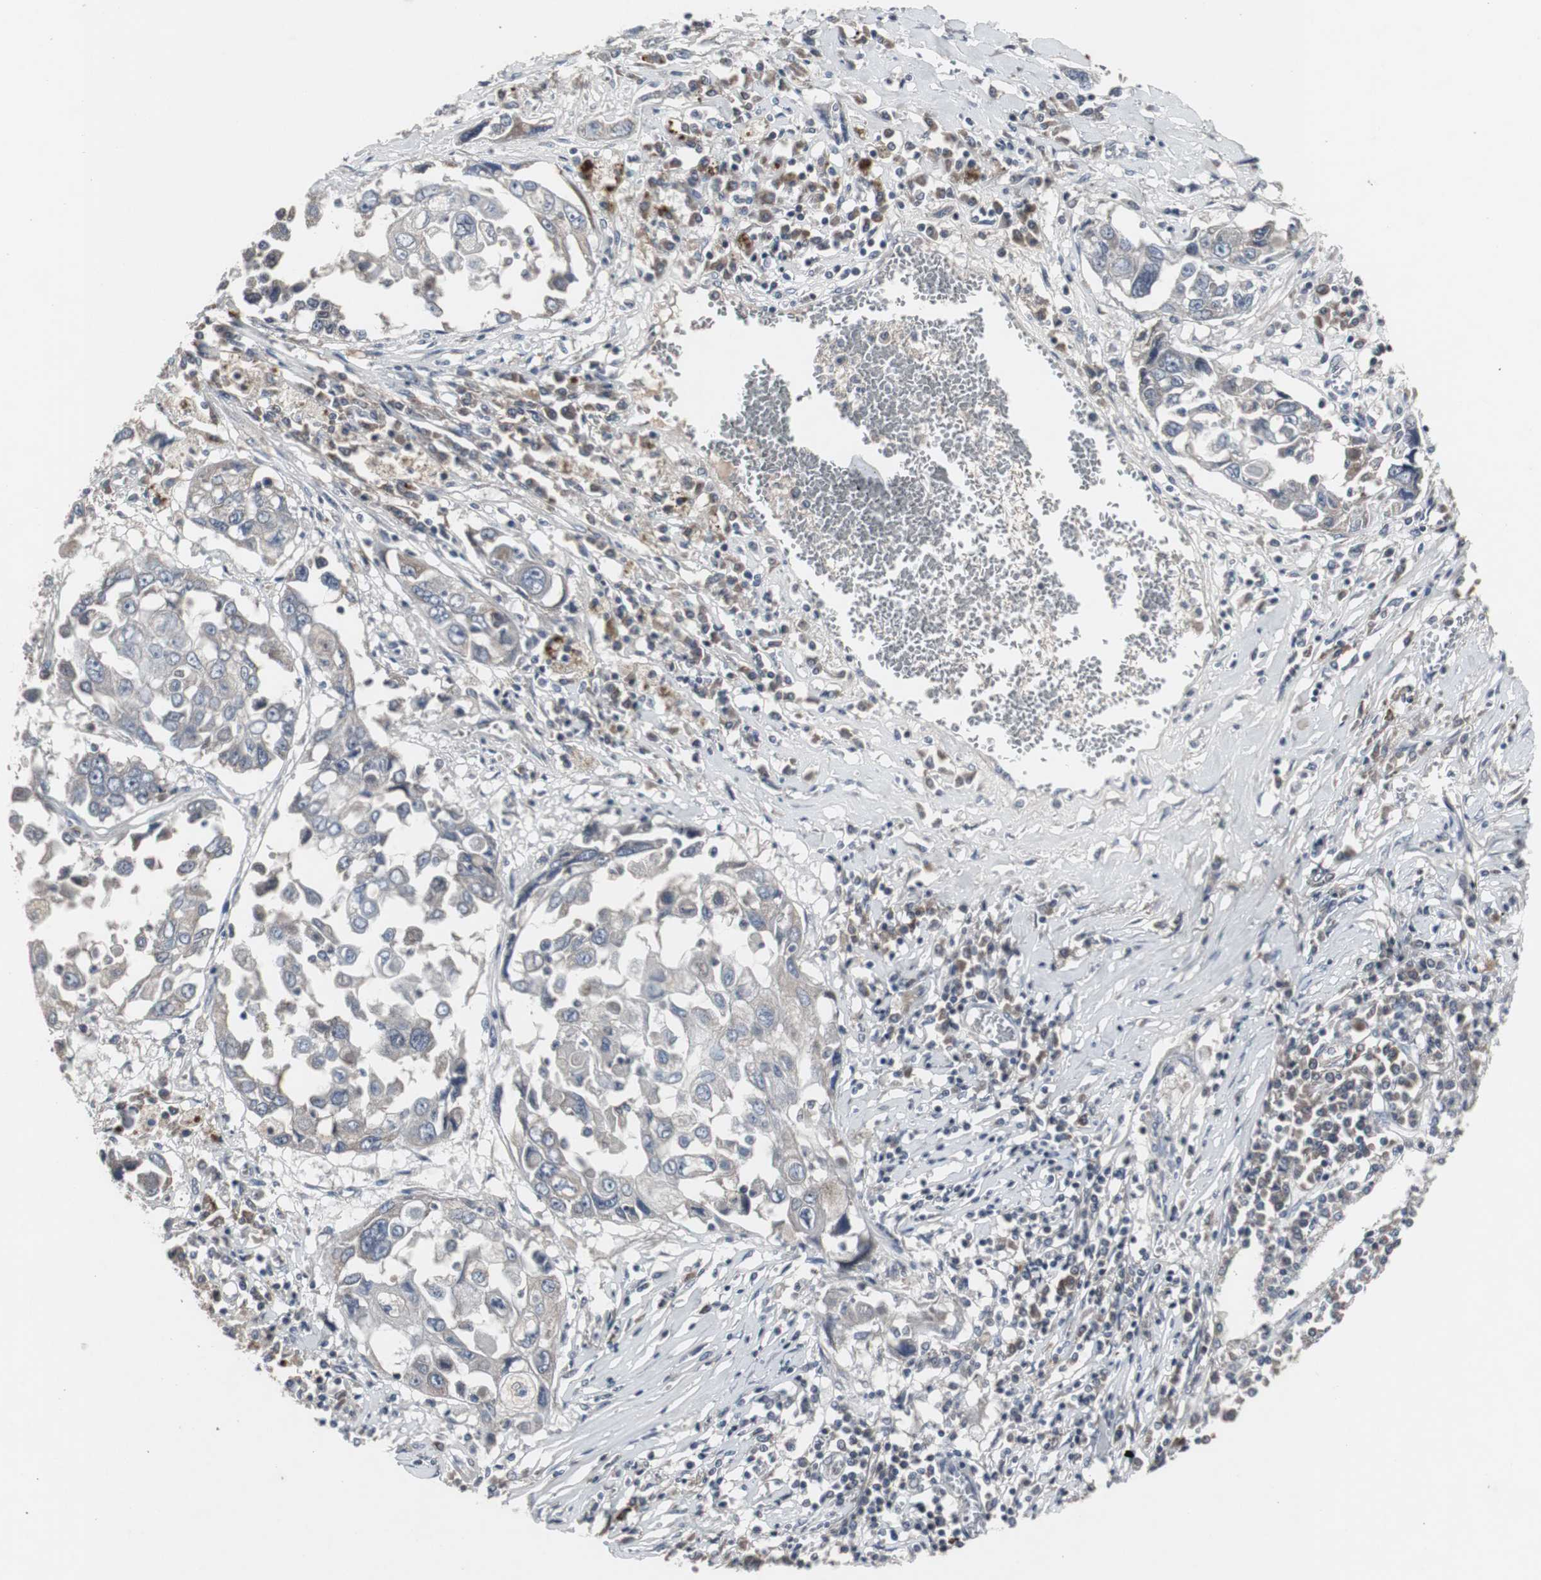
{"staining": {"intensity": "negative", "quantity": "none", "location": "none"}, "tissue": "lung cancer", "cell_type": "Tumor cells", "image_type": "cancer", "snomed": [{"axis": "morphology", "description": "Squamous cell carcinoma, NOS"}, {"axis": "topography", "description": "Lung"}], "caption": "DAB immunohistochemical staining of squamous cell carcinoma (lung) reveals no significant positivity in tumor cells. The staining is performed using DAB (3,3'-diaminobenzidine) brown chromogen with nuclei counter-stained in using hematoxylin.", "gene": "ACAA1", "patient": {"sex": "male", "age": 71}}